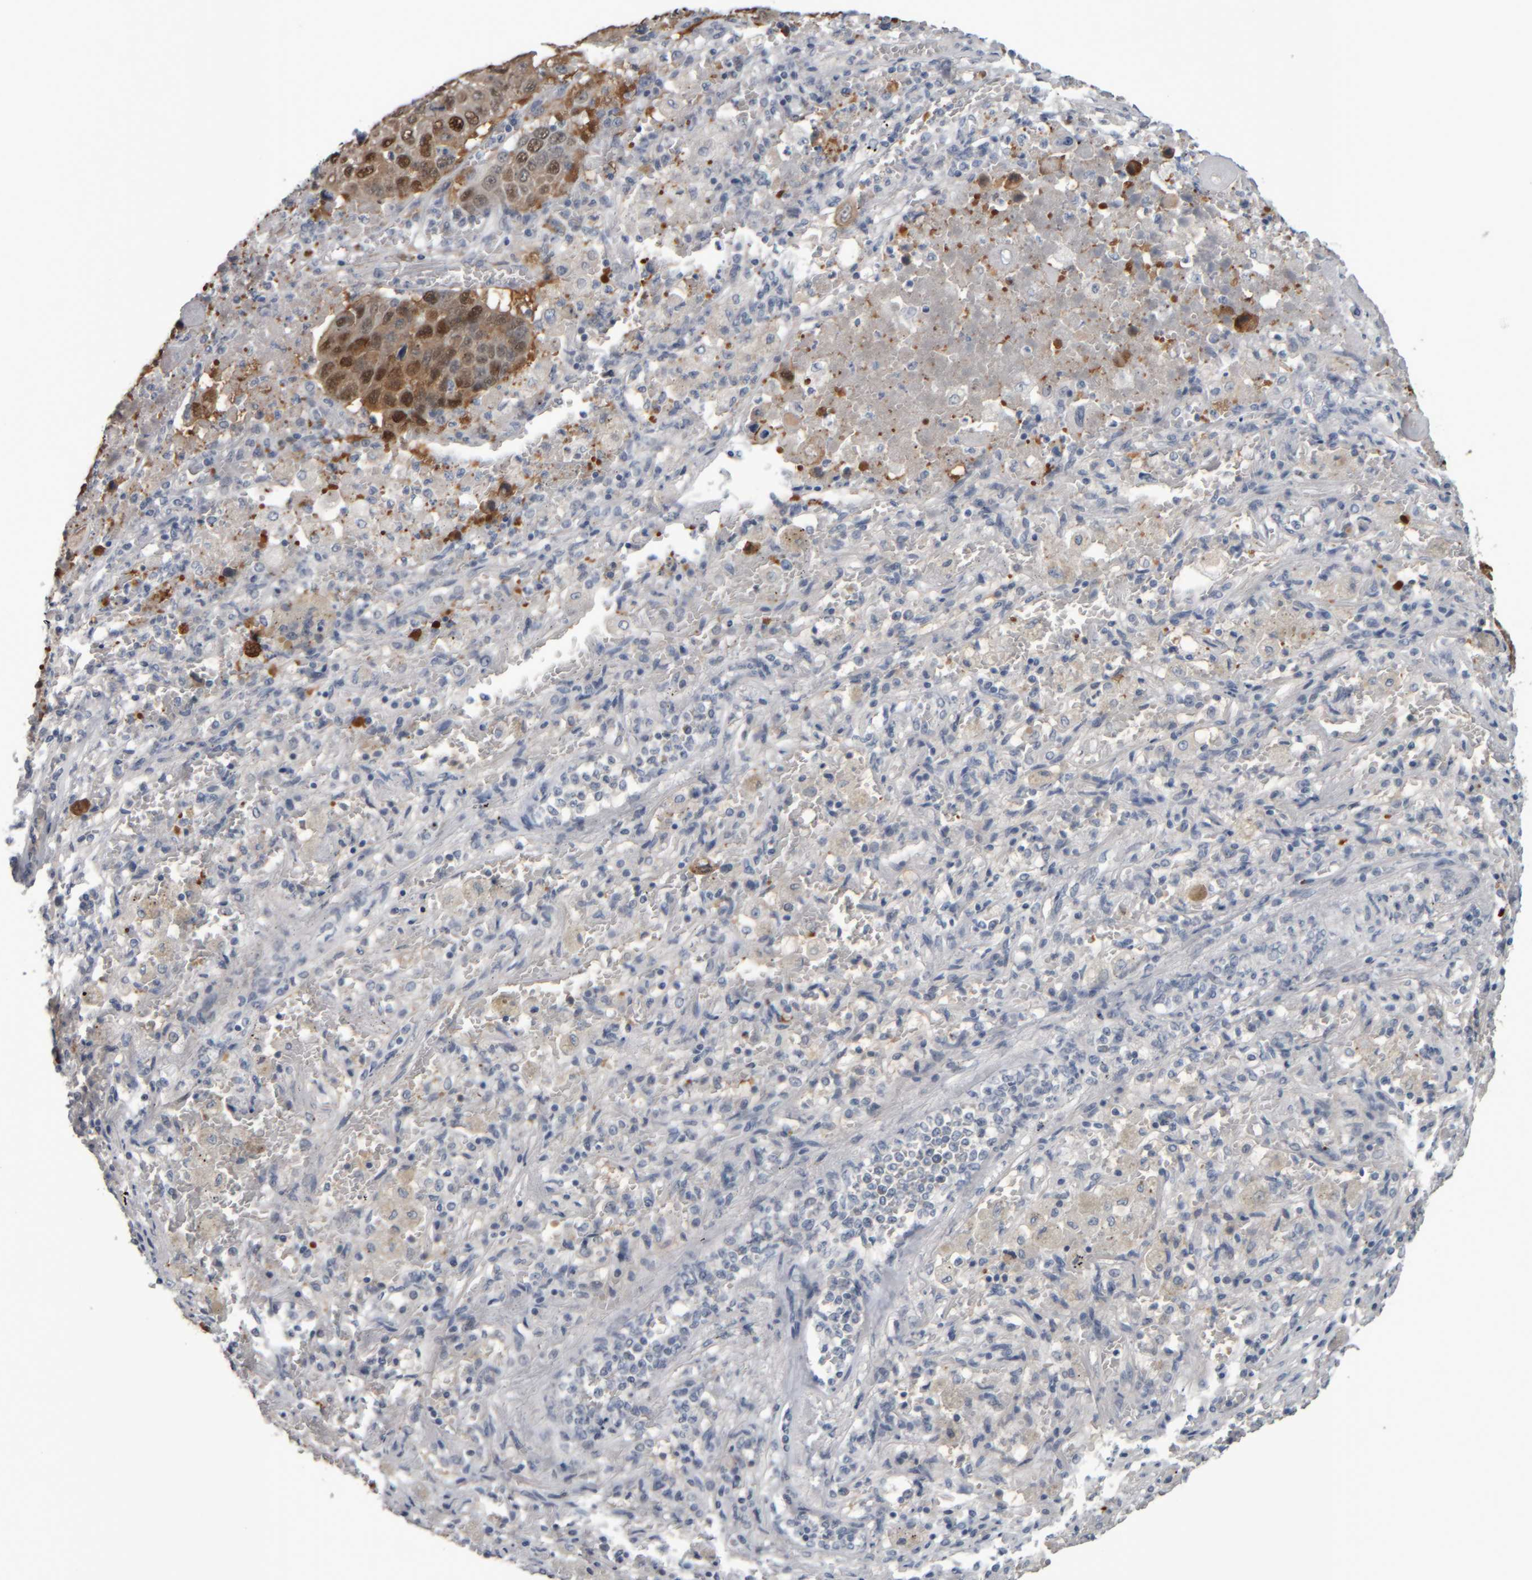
{"staining": {"intensity": "moderate", "quantity": ">75%", "location": "cytoplasmic/membranous,nuclear"}, "tissue": "lung cancer", "cell_type": "Tumor cells", "image_type": "cancer", "snomed": [{"axis": "morphology", "description": "Squamous cell carcinoma, NOS"}, {"axis": "topography", "description": "Lung"}], "caption": "Immunohistochemistry micrograph of lung squamous cell carcinoma stained for a protein (brown), which reveals medium levels of moderate cytoplasmic/membranous and nuclear positivity in about >75% of tumor cells.", "gene": "COL14A1", "patient": {"sex": "male", "age": 61}}